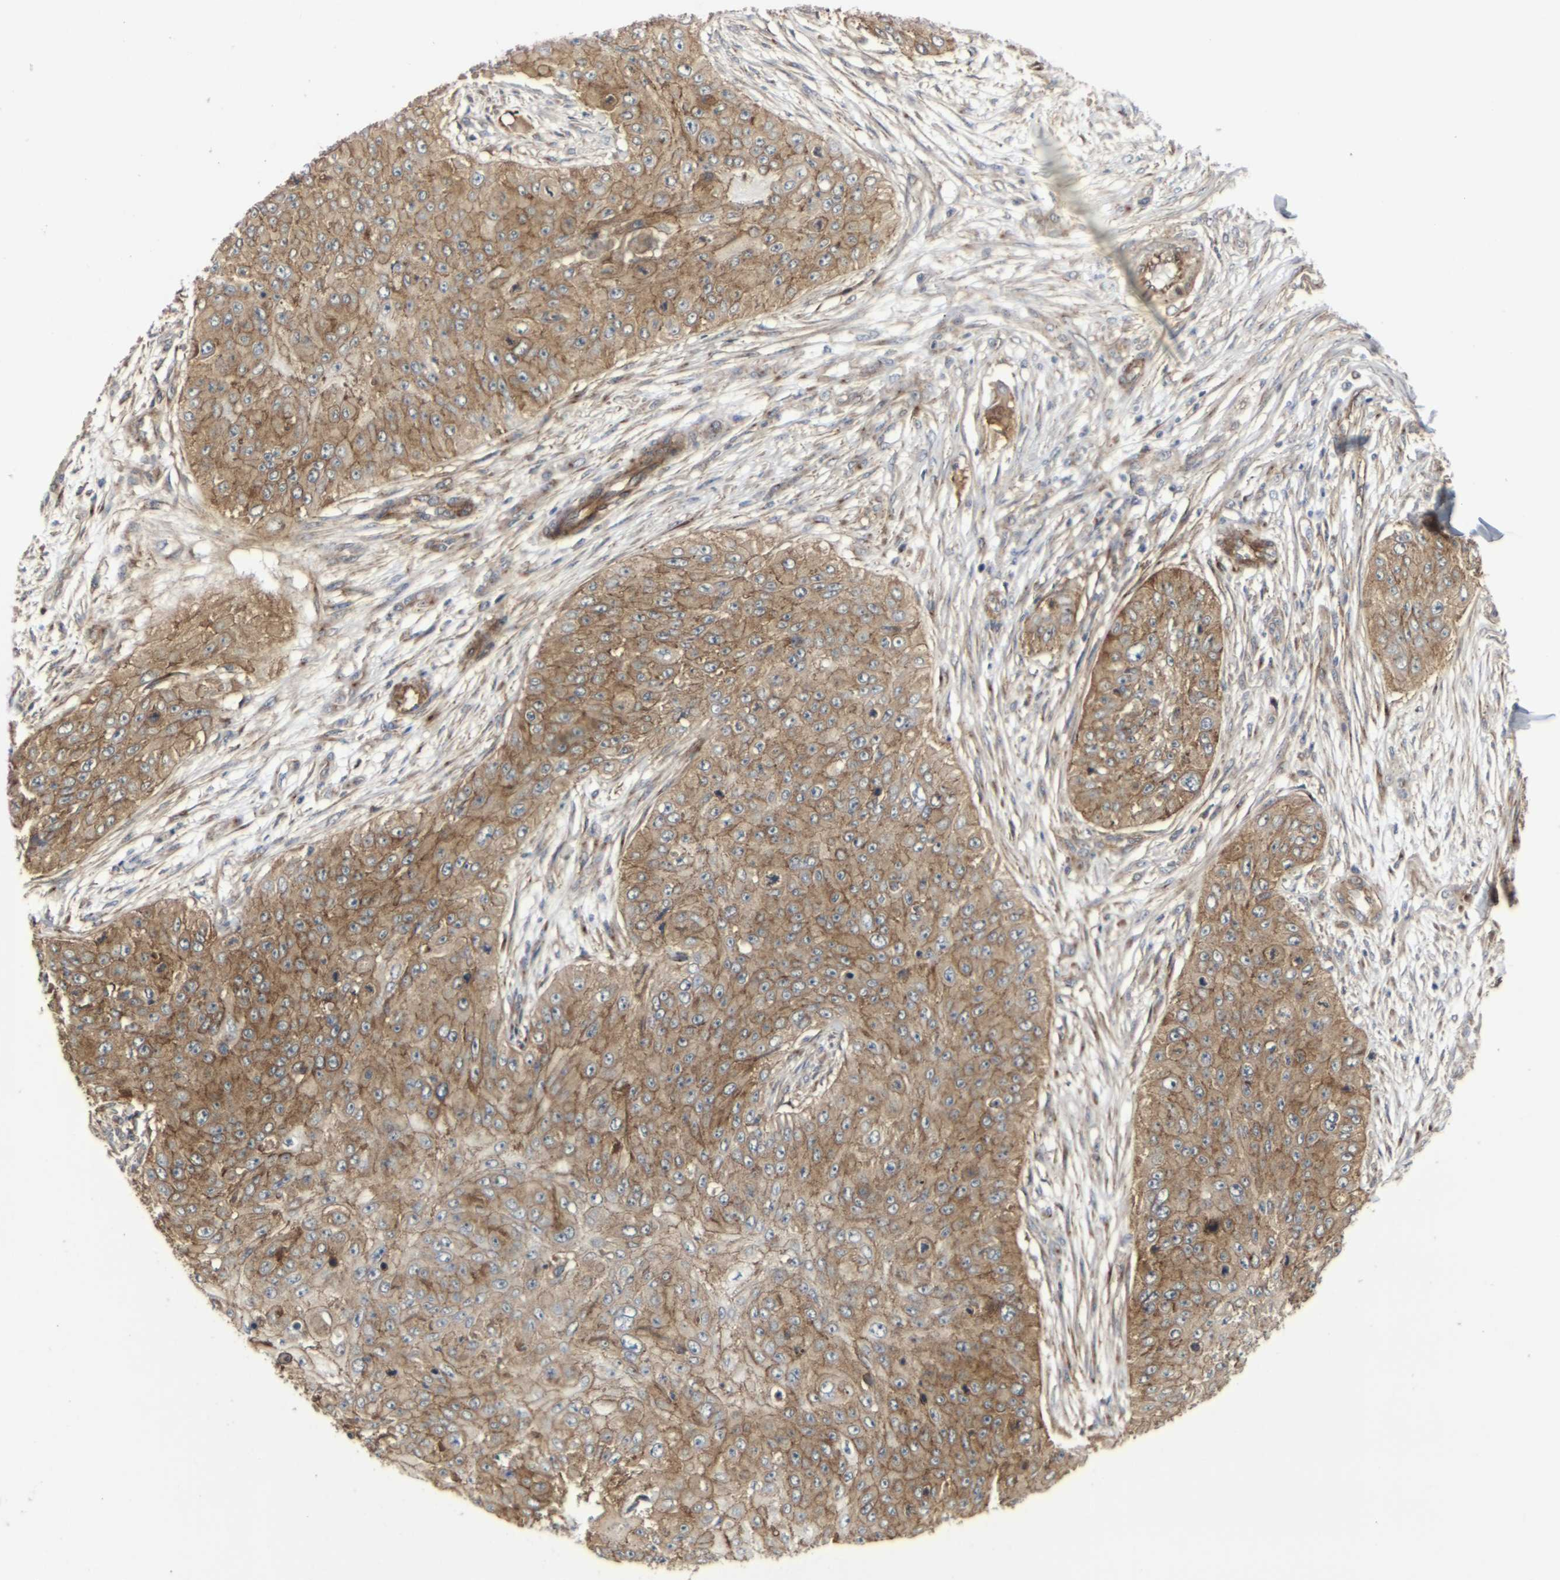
{"staining": {"intensity": "moderate", "quantity": ">75%", "location": "cytoplasmic/membranous"}, "tissue": "skin cancer", "cell_type": "Tumor cells", "image_type": "cancer", "snomed": [{"axis": "morphology", "description": "Squamous cell carcinoma, NOS"}, {"axis": "topography", "description": "Skin"}], "caption": "Brown immunohistochemical staining in skin cancer demonstrates moderate cytoplasmic/membranous positivity in about >75% of tumor cells. Nuclei are stained in blue.", "gene": "MYOF", "patient": {"sex": "female", "age": 80}}